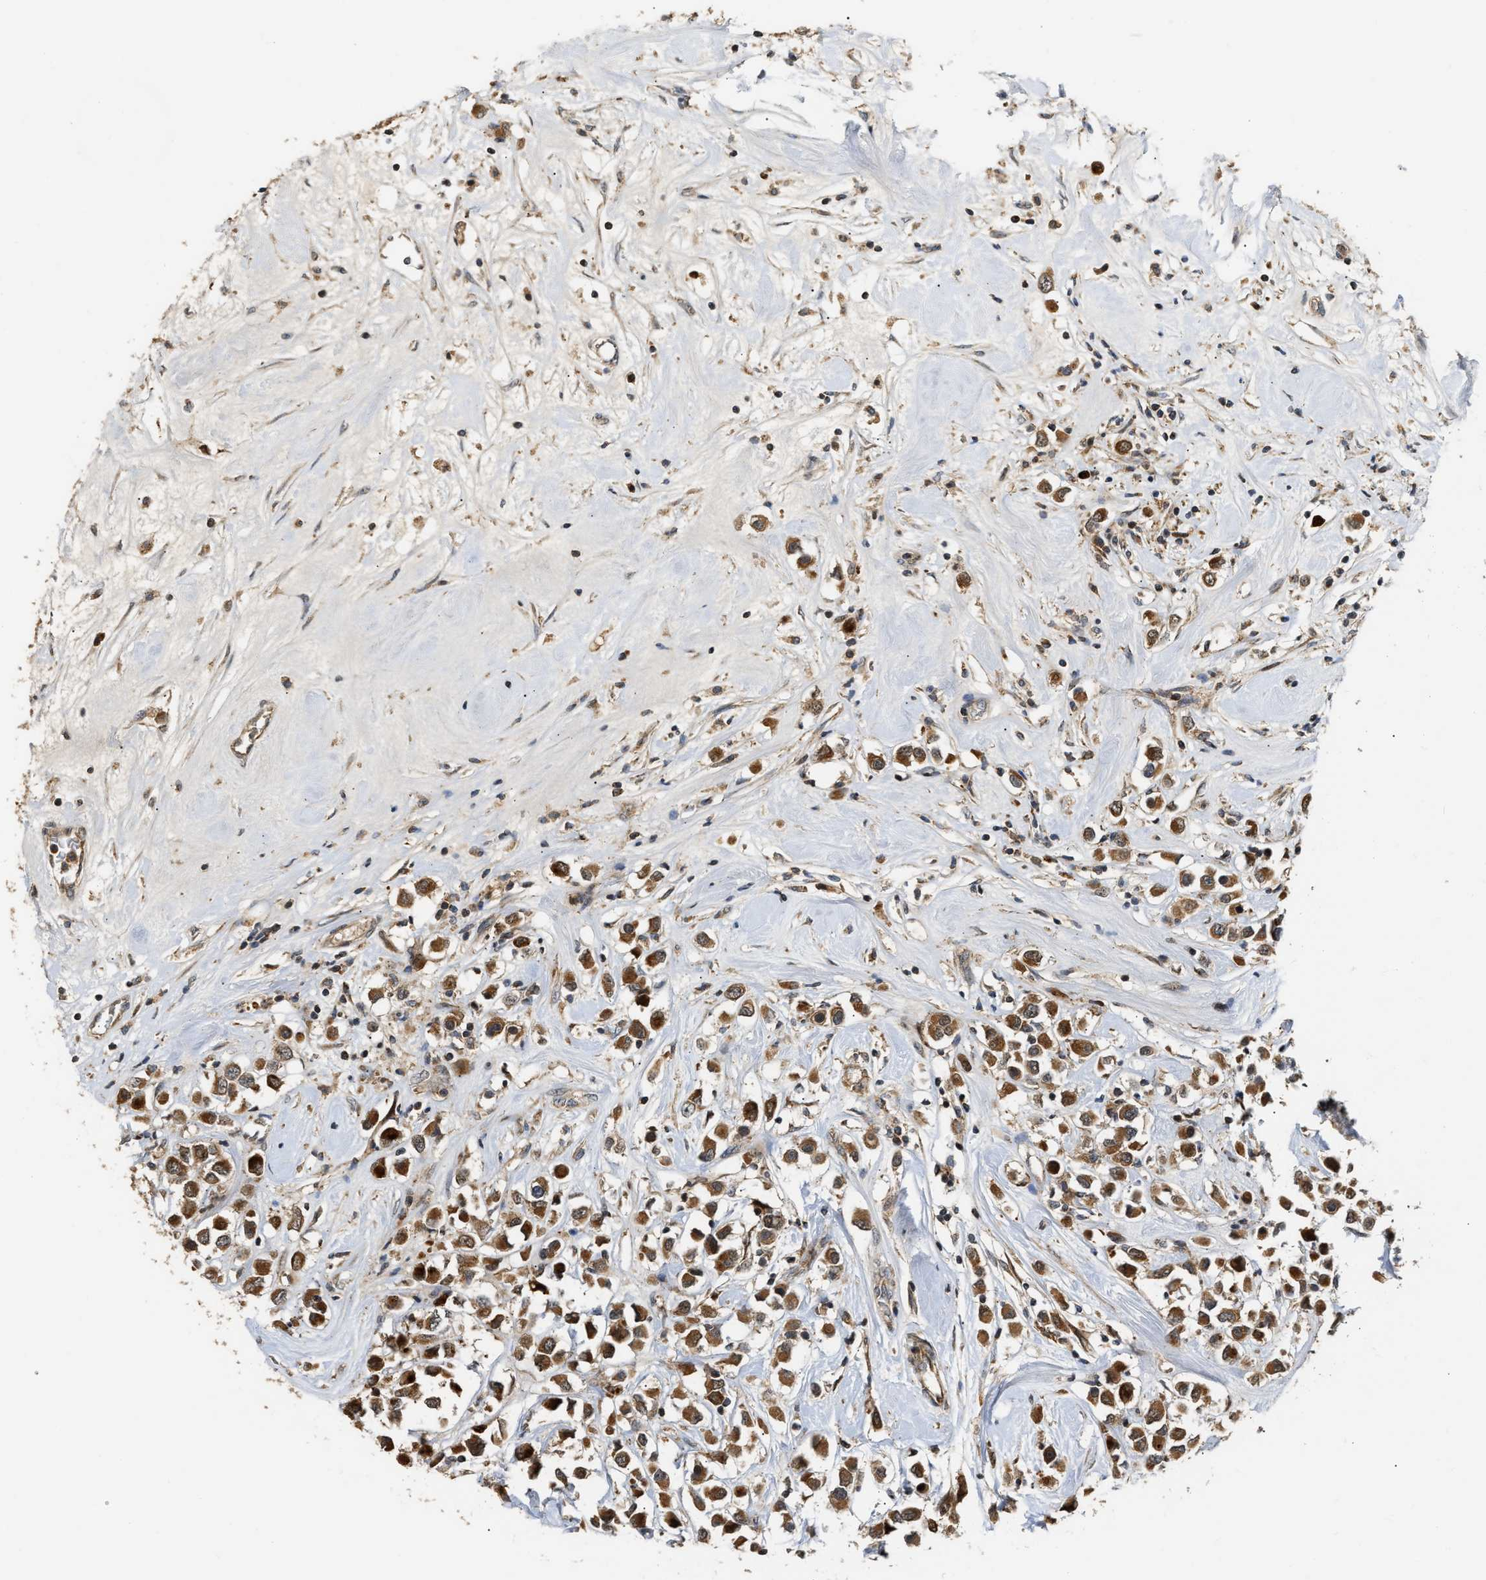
{"staining": {"intensity": "strong", "quantity": ">75%", "location": "cytoplasmic/membranous"}, "tissue": "breast cancer", "cell_type": "Tumor cells", "image_type": "cancer", "snomed": [{"axis": "morphology", "description": "Duct carcinoma"}, {"axis": "topography", "description": "Breast"}], "caption": "A photomicrograph of breast cancer (invasive ductal carcinoma) stained for a protein shows strong cytoplasmic/membranous brown staining in tumor cells. (DAB (3,3'-diaminobenzidine) IHC, brown staining for protein, blue staining for nuclei).", "gene": "EXTL2", "patient": {"sex": "female", "age": 61}}